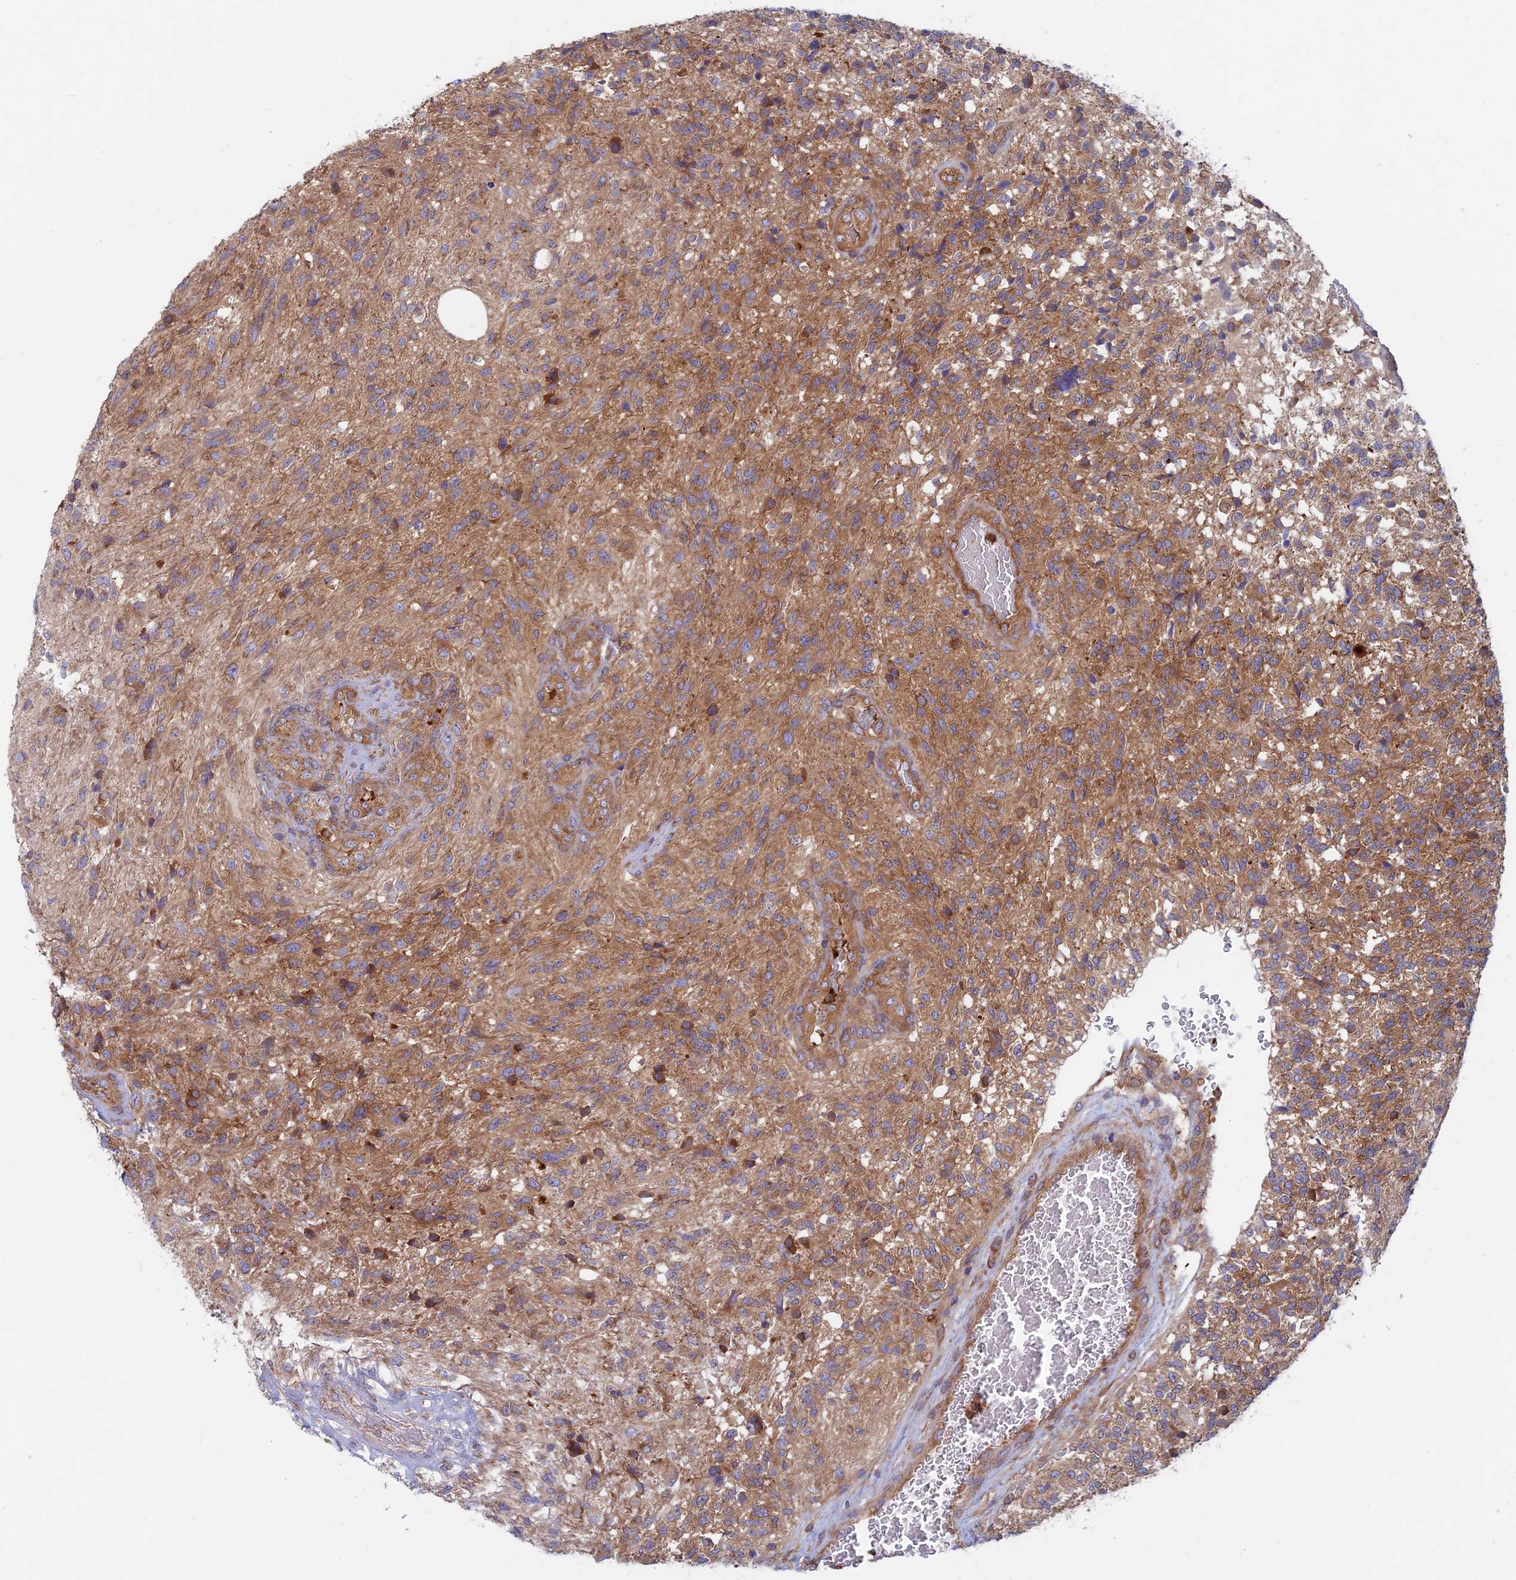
{"staining": {"intensity": "moderate", "quantity": "25%-75%", "location": "cytoplasmic/membranous"}, "tissue": "glioma", "cell_type": "Tumor cells", "image_type": "cancer", "snomed": [{"axis": "morphology", "description": "Glioma, malignant, High grade"}, {"axis": "topography", "description": "Brain"}], "caption": "Moderate cytoplasmic/membranous protein expression is seen in about 25%-75% of tumor cells in malignant glioma (high-grade).", "gene": "DNM1L", "patient": {"sex": "male", "age": 56}}